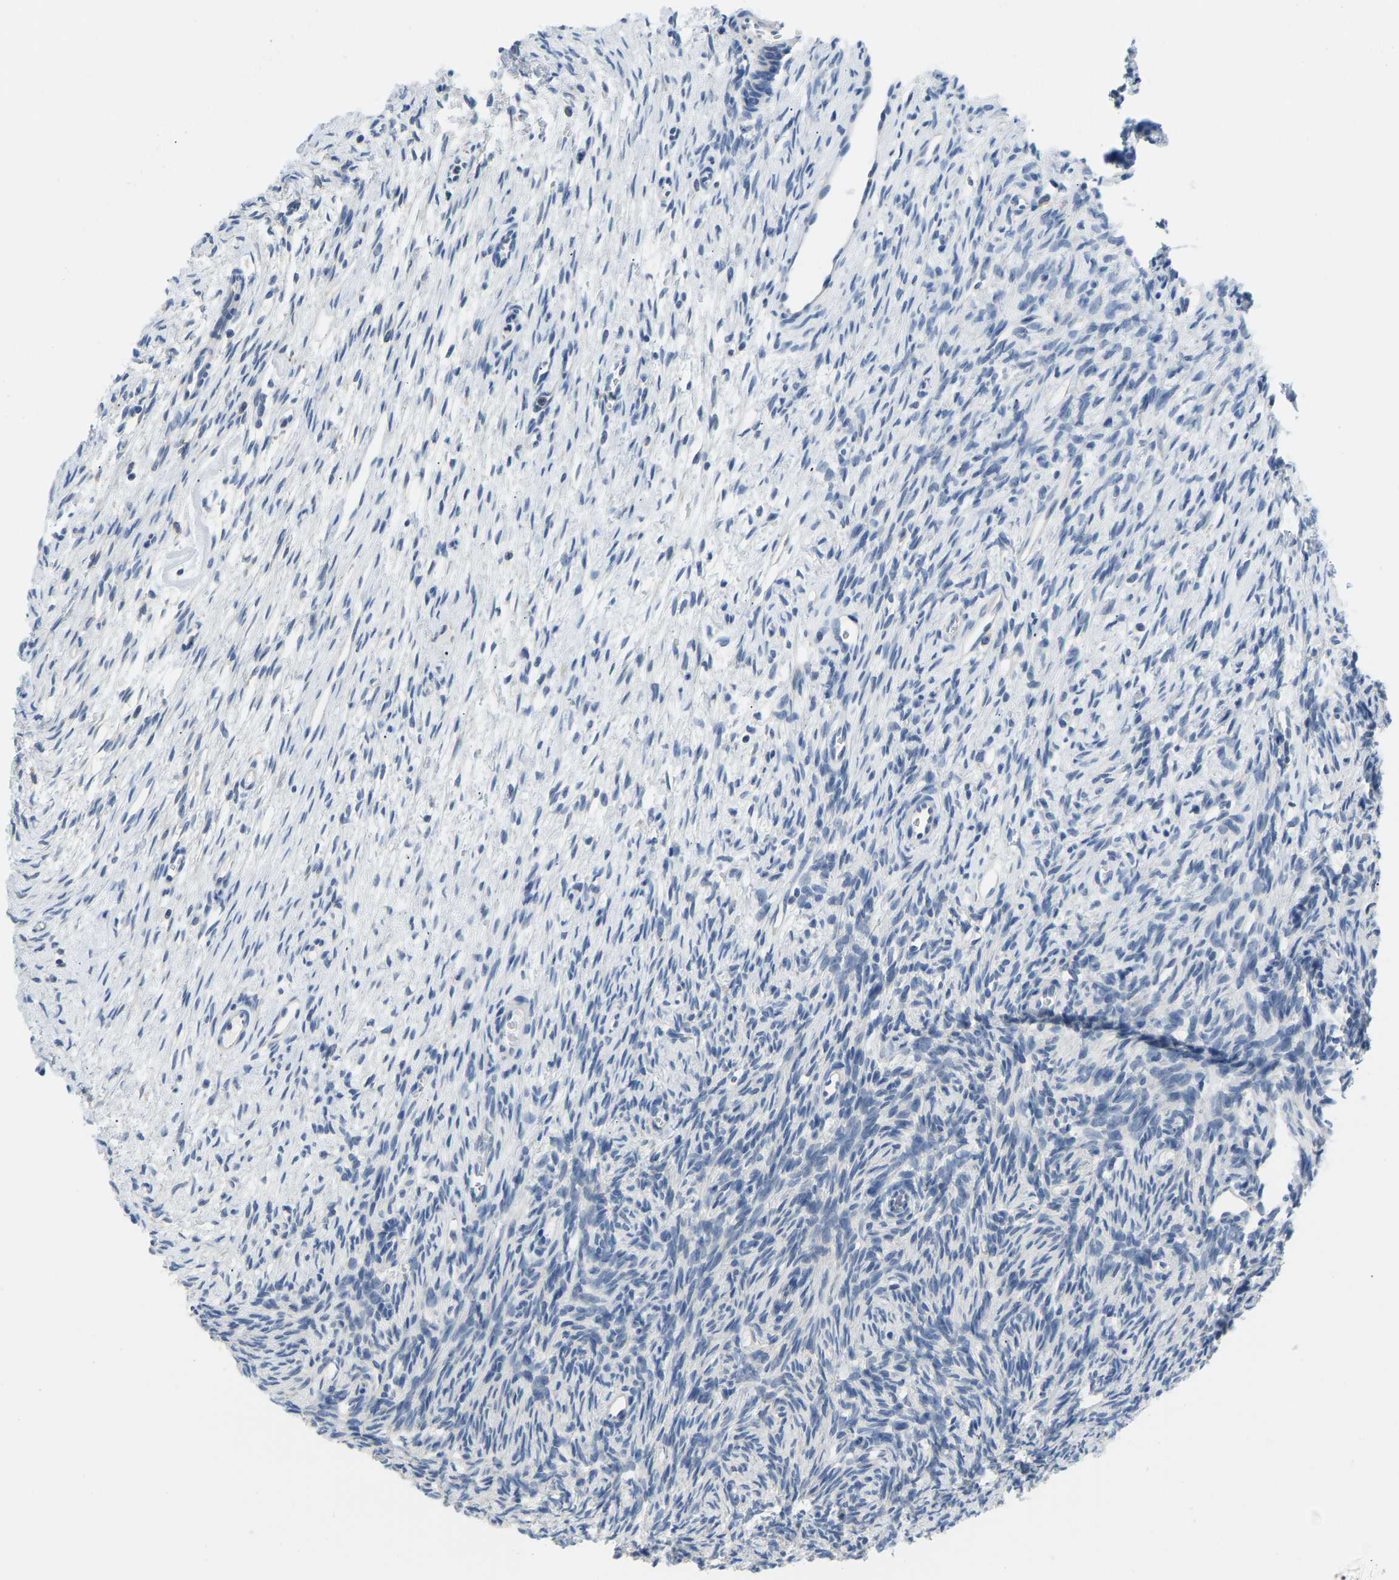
{"staining": {"intensity": "moderate", "quantity": "25%-75%", "location": "nuclear"}, "tissue": "ovary", "cell_type": "Follicle cells", "image_type": "normal", "snomed": [{"axis": "morphology", "description": "Normal tissue, NOS"}, {"axis": "topography", "description": "Ovary"}], "caption": "An image of human ovary stained for a protein exhibits moderate nuclear brown staining in follicle cells. The staining is performed using DAB brown chromogen to label protein expression. The nuclei are counter-stained blue using hematoxylin.", "gene": "VRK1", "patient": {"sex": "female", "age": 33}}